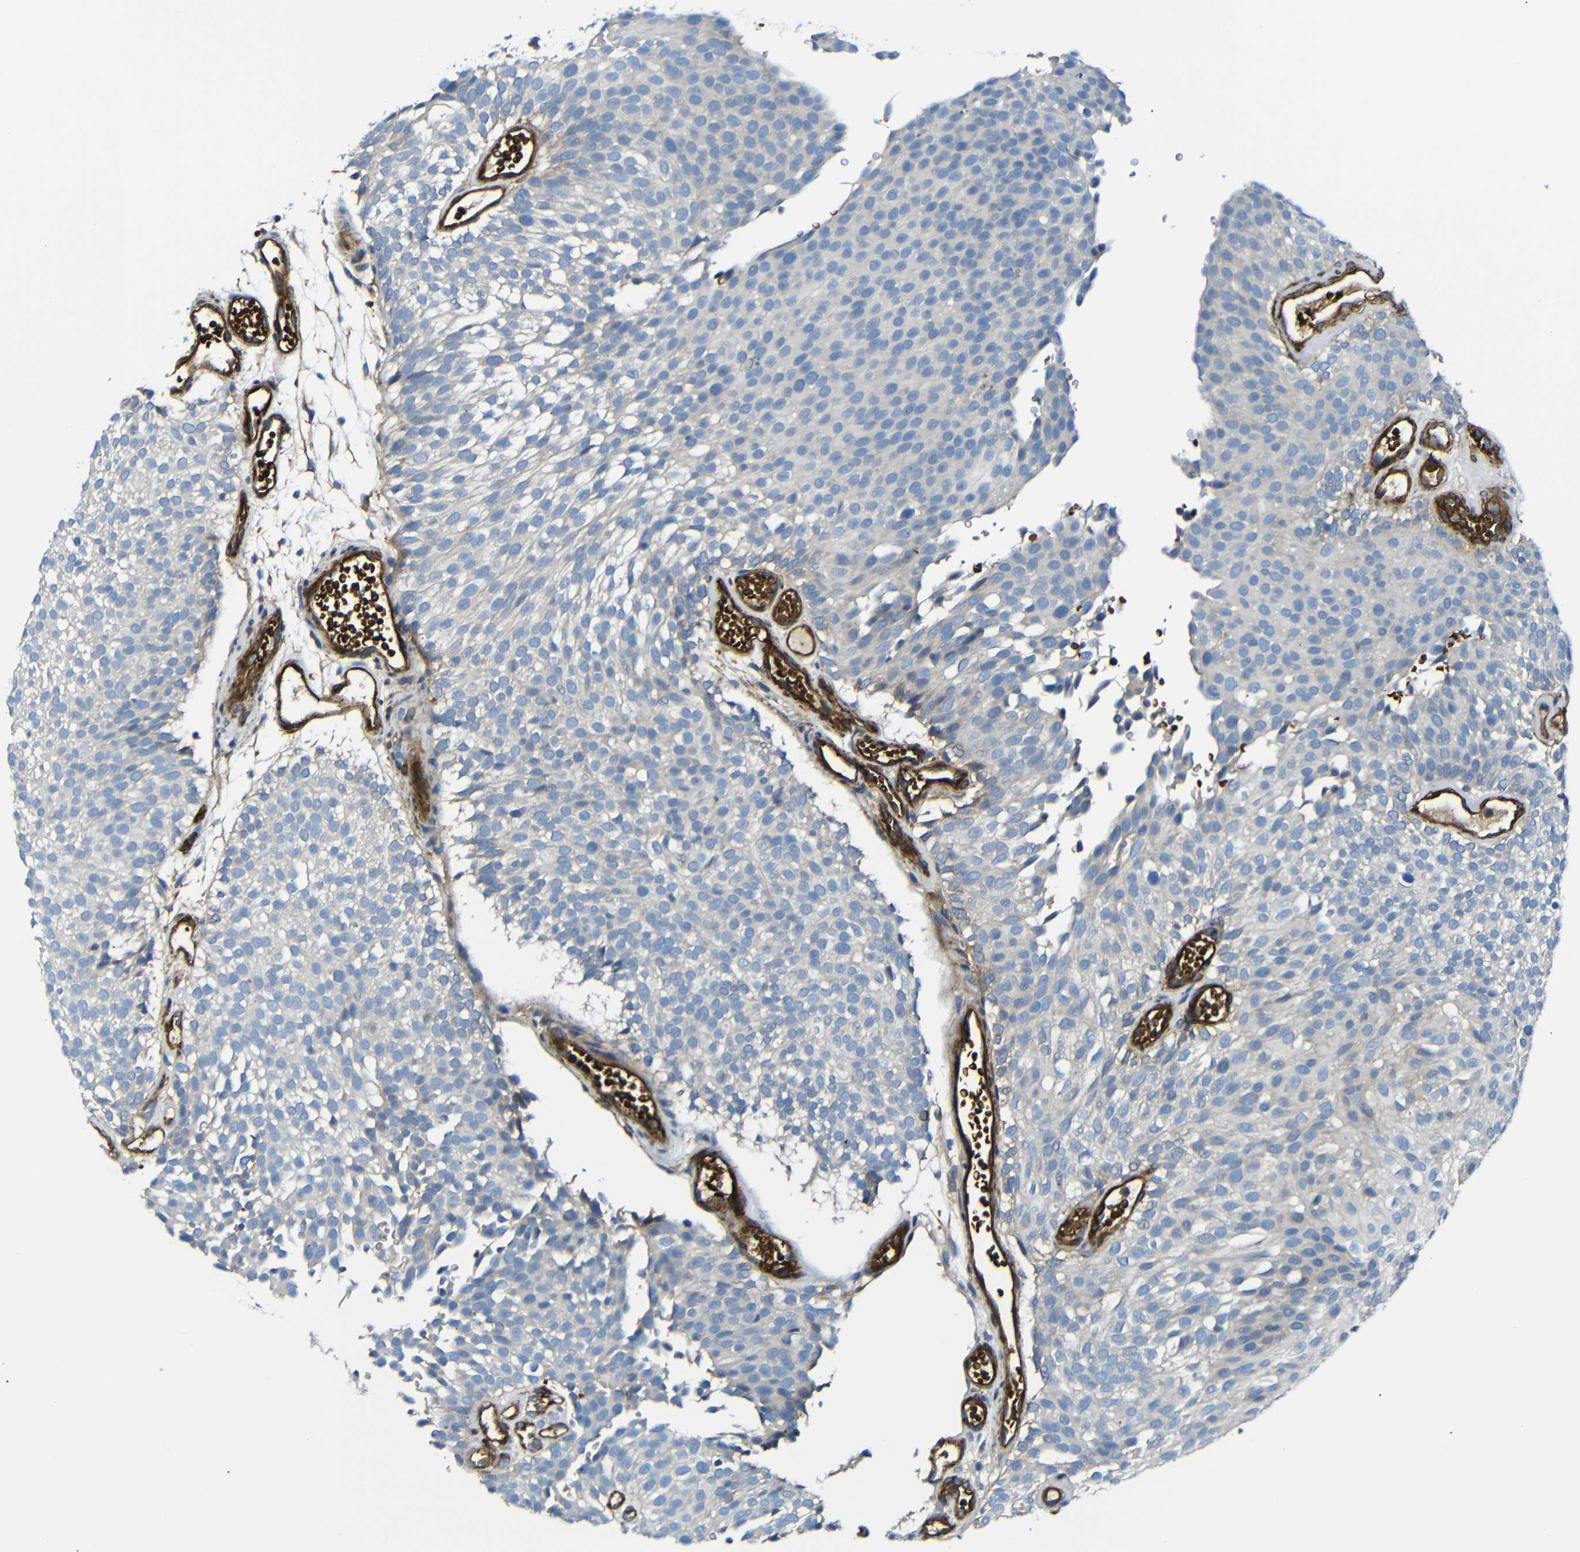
{"staining": {"intensity": "negative", "quantity": "none", "location": "none"}, "tissue": "urothelial cancer", "cell_type": "Tumor cells", "image_type": "cancer", "snomed": [{"axis": "morphology", "description": "Urothelial carcinoma, Low grade"}, {"axis": "topography", "description": "Urinary bladder"}], "caption": "Human urothelial carcinoma (low-grade) stained for a protein using immunohistochemistry displays no expression in tumor cells.", "gene": "MYO1B", "patient": {"sex": "male", "age": 78}}